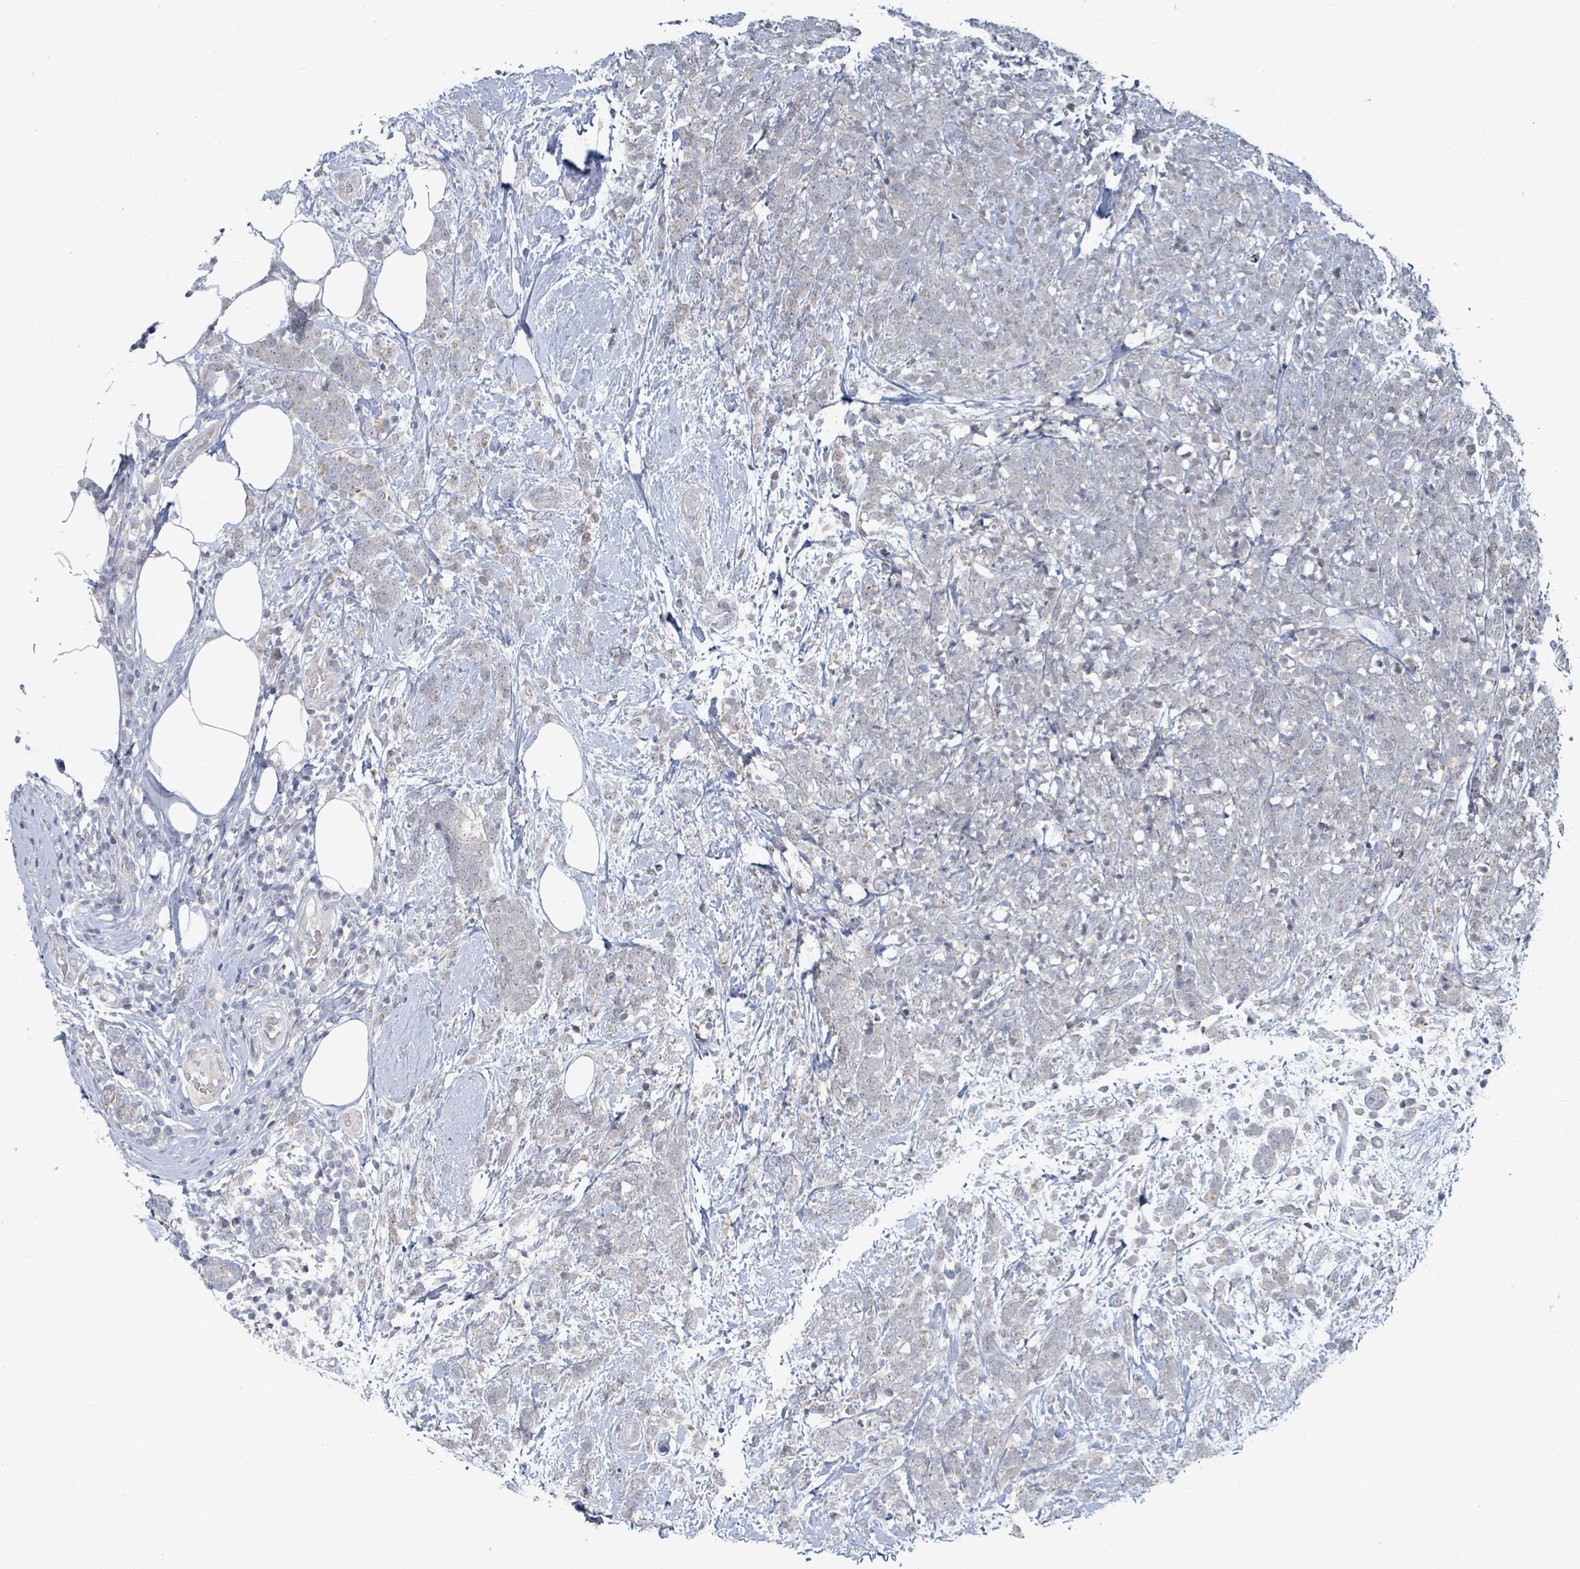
{"staining": {"intensity": "negative", "quantity": "none", "location": "none"}, "tissue": "breast cancer", "cell_type": "Tumor cells", "image_type": "cancer", "snomed": [{"axis": "morphology", "description": "Lobular carcinoma"}, {"axis": "topography", "description": "Breast"}], "caption": "High power microscopy image of an immunohistochemistry (IHC) micrograph of breast lobular carcinoma, revealing no significant staining in tumor cells.", "gene": "ZFPM1", "patient": {"sex": "female", "age": 58}}